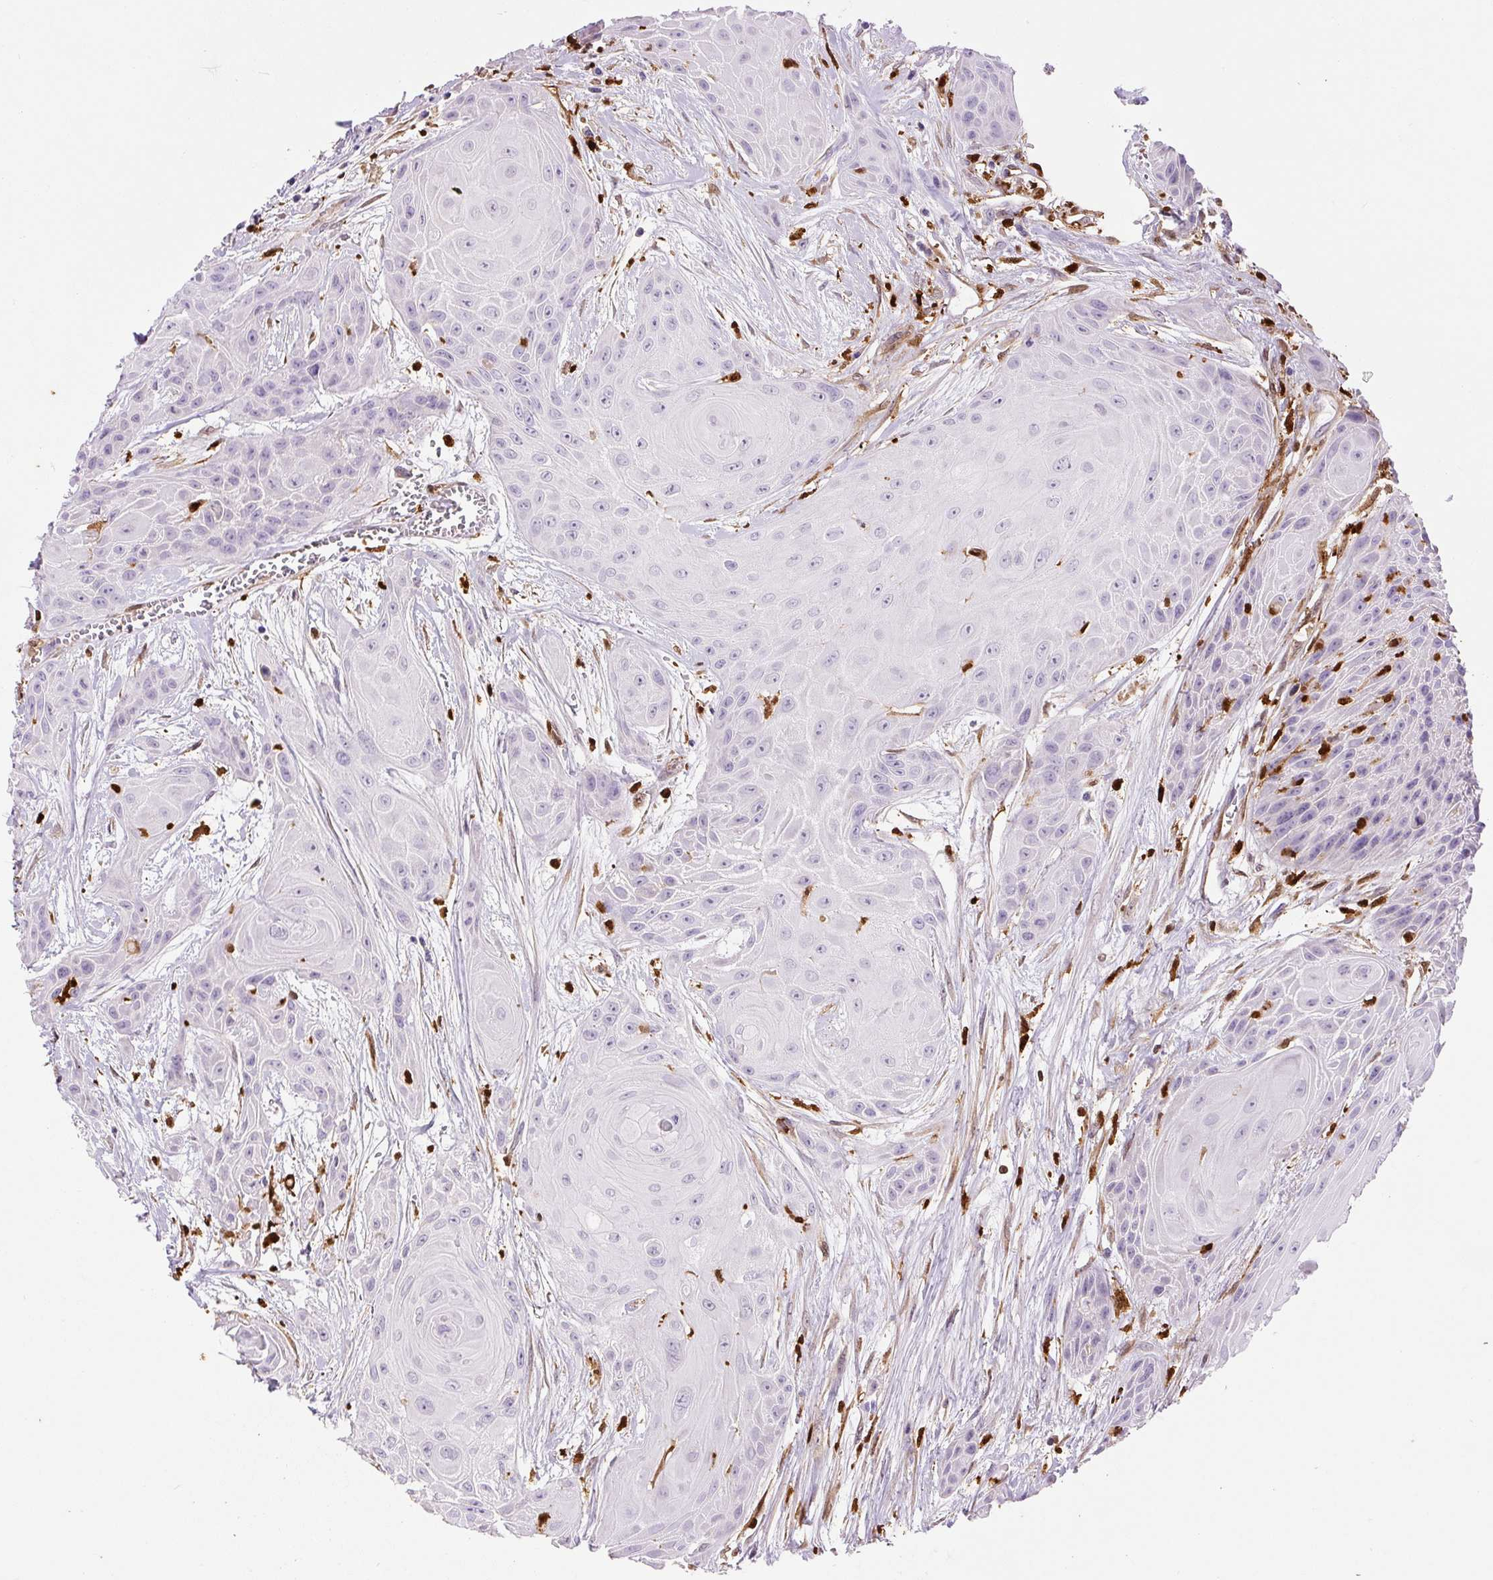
{"staining": {"intensity": "negative", "quantity": "none", "location": "none"}, "tissue": "head and neck cancer", "cell_type": "Tumor cells", "image_type": "cancer", "snomed": [{"axis": "morphology", "description": "Squamous cell carcinoma, NOS"}, {"axis": "topography", "description": "Head-Neck"}], "caption": "DAB immunohistochemical staining of human head and neck cancer (squamous cell carcinoma) reveals no significant positivity in tumor cells.", "gene": "S100A4", "patient": {"sex": "female", "age": 73}}